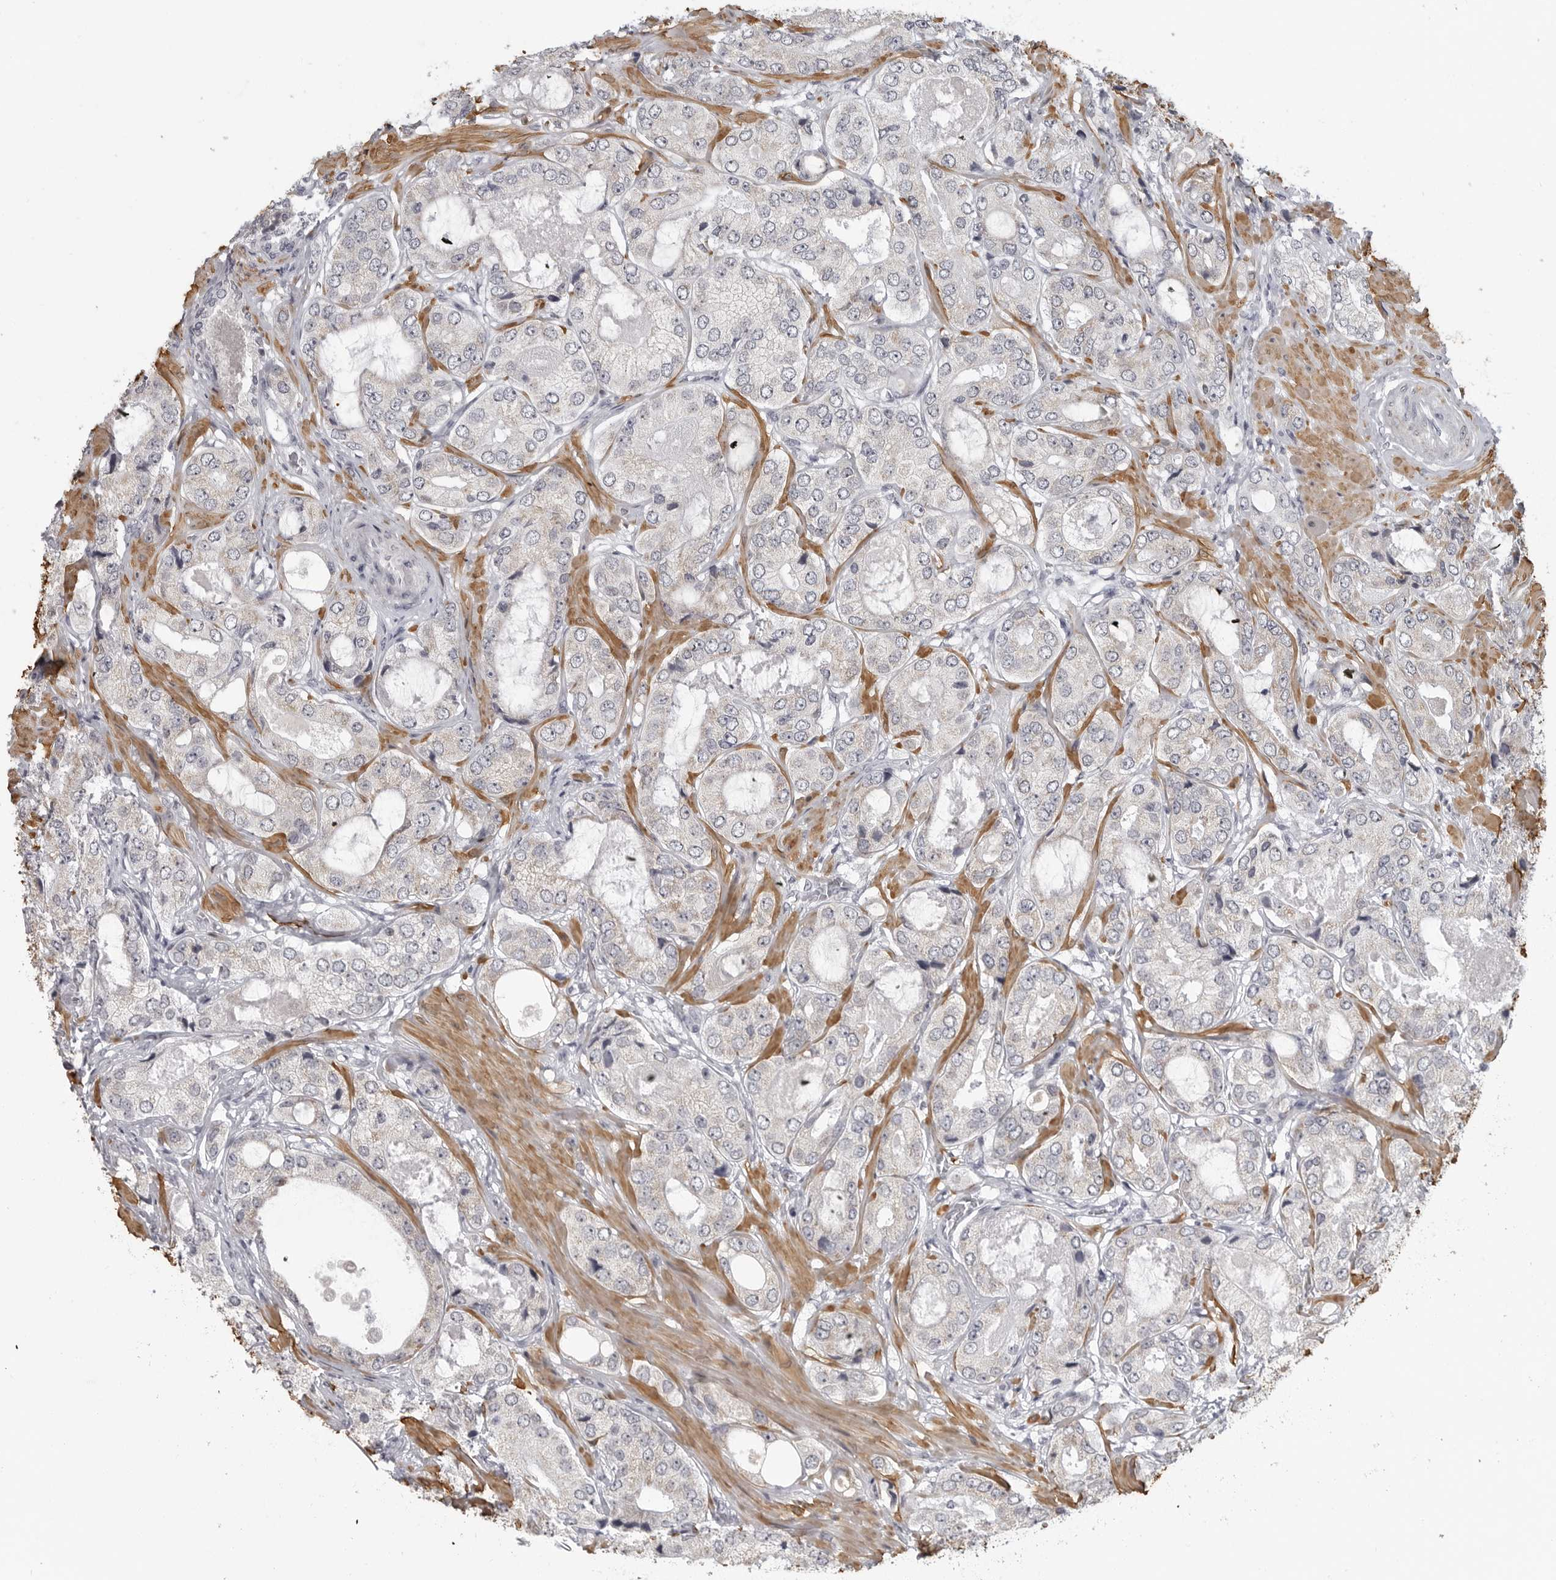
{"staining": {"intensity": "negative", "quantity": "none", "location": "none"}, "tissue": "prostate cancer", "cell_type": "Tumor cells", "image_type": "cancer", "snomed": [{"axis": "morphology", "description": "Adenocarcinoma, High grade"}, {"axis": "topography", "description": "Prostate"}], "caption": "Tumor cells show no significant positivity in prostate adenocarcinoma (high-grade). (Stains: DAB (3,3'-diaminobenzidine) immunohistochemistry (IHC) with hematoxylin counter stain, Microscopy: brightfield microscopy at high magnification).", "gene": "MAP7D1", "patient": {"sex": "male", "age": 59}}